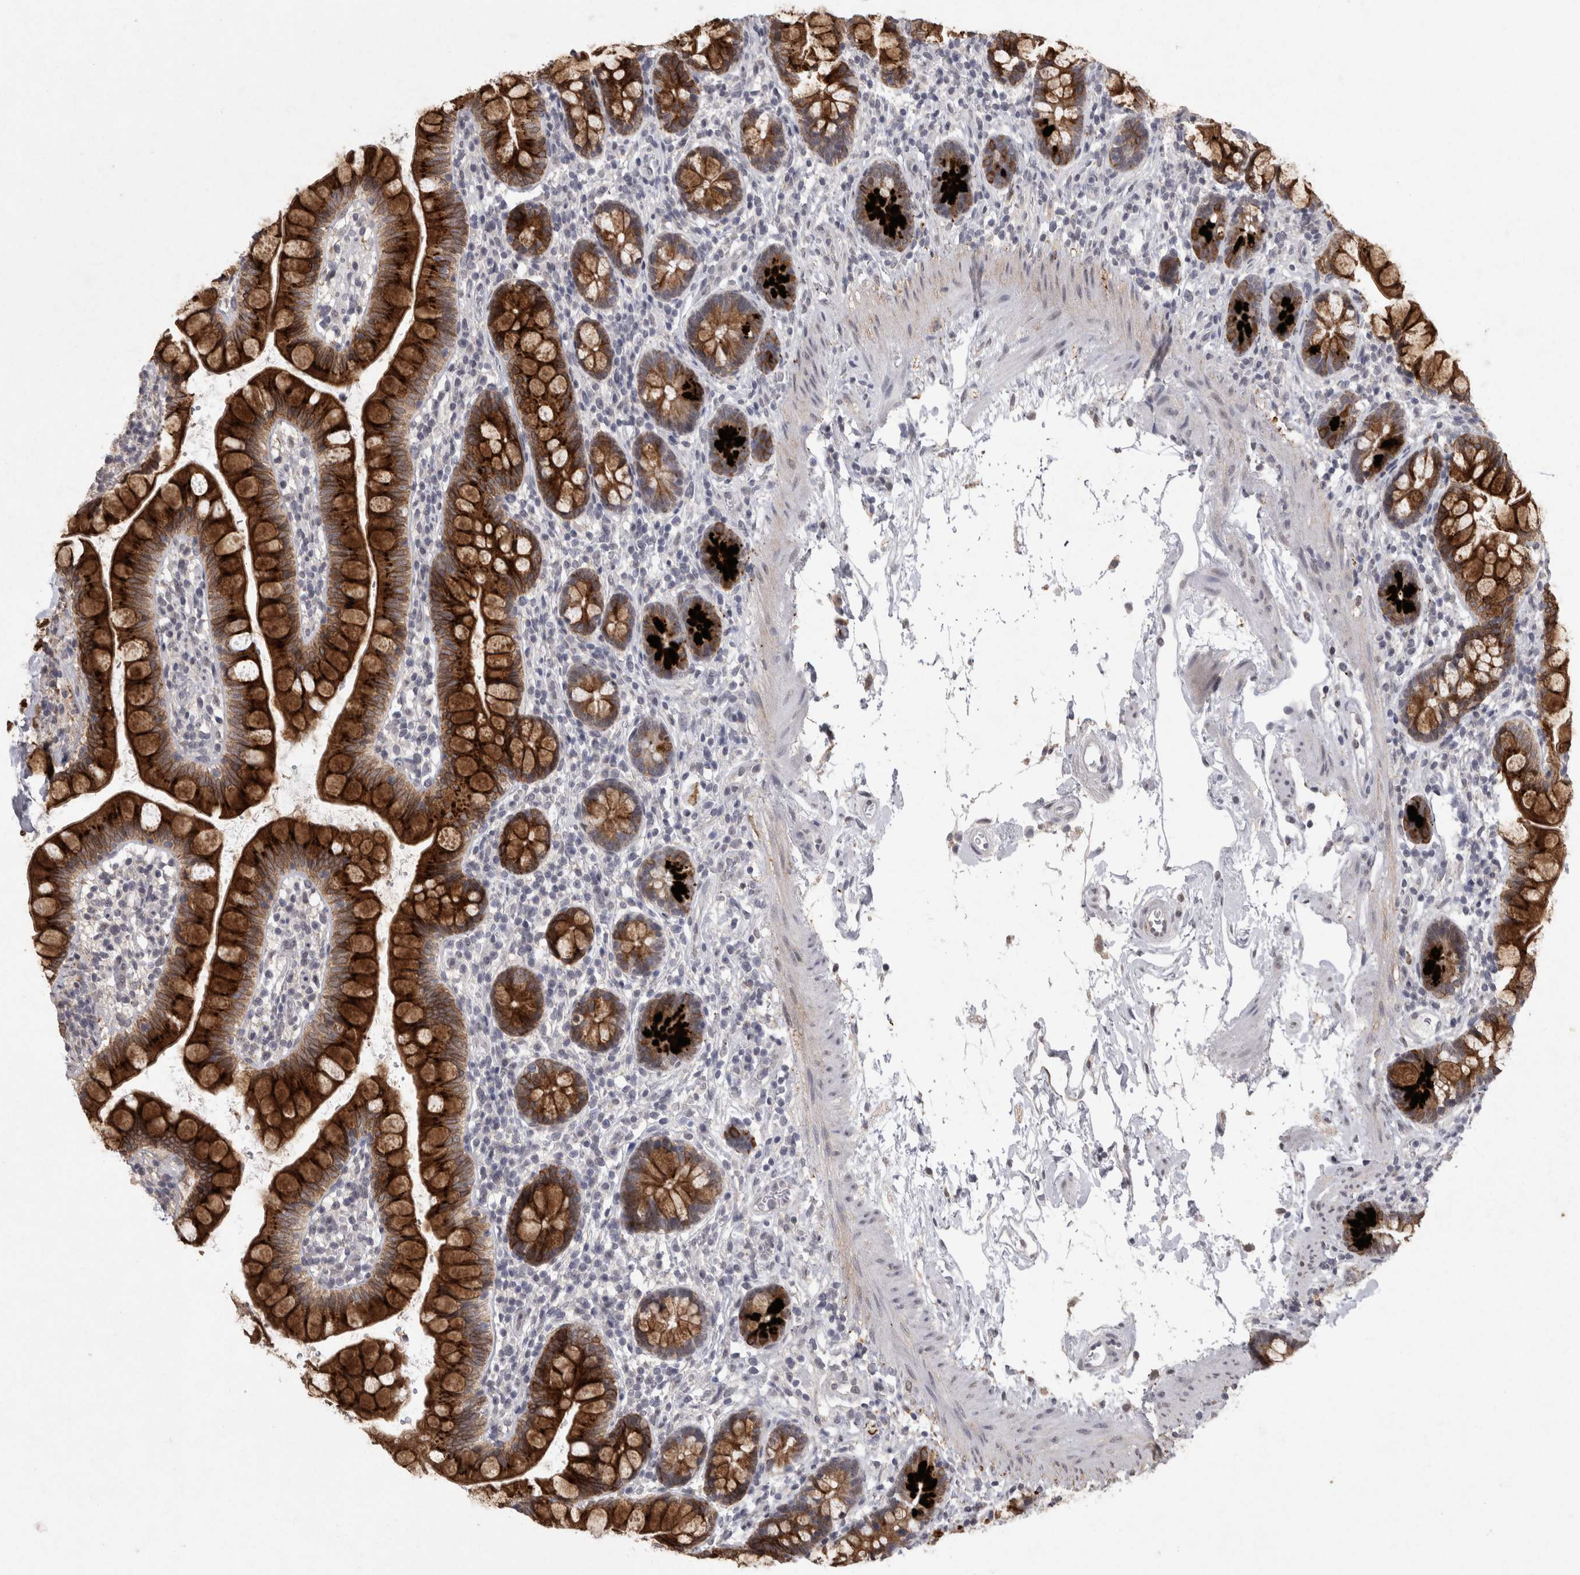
{"staining": {"intensity": "strong", "quantity": ">75%", "location": "cytoplasmic/membranous"}, "tissue": "small intestine", "cell_type": "Glandular cells", "image_type": "normal", "snomed": [{"axis": "morphology", "description": "Normal tissue, NOS"}, {"axis": "topography", "description": "Small intestine"}], "caption": "An IHC image of normal tissue is shown. Protein staining in brown labels strong cytoplasmic/membranous positivity in small intestine within glandular cells. (DAB (3,3'-diaminobenzidine) IHC, brown staining for protein, blue staining for nuclei).", "gene": "MEP1A", "patient": {"sex": "female", "age": 84}}